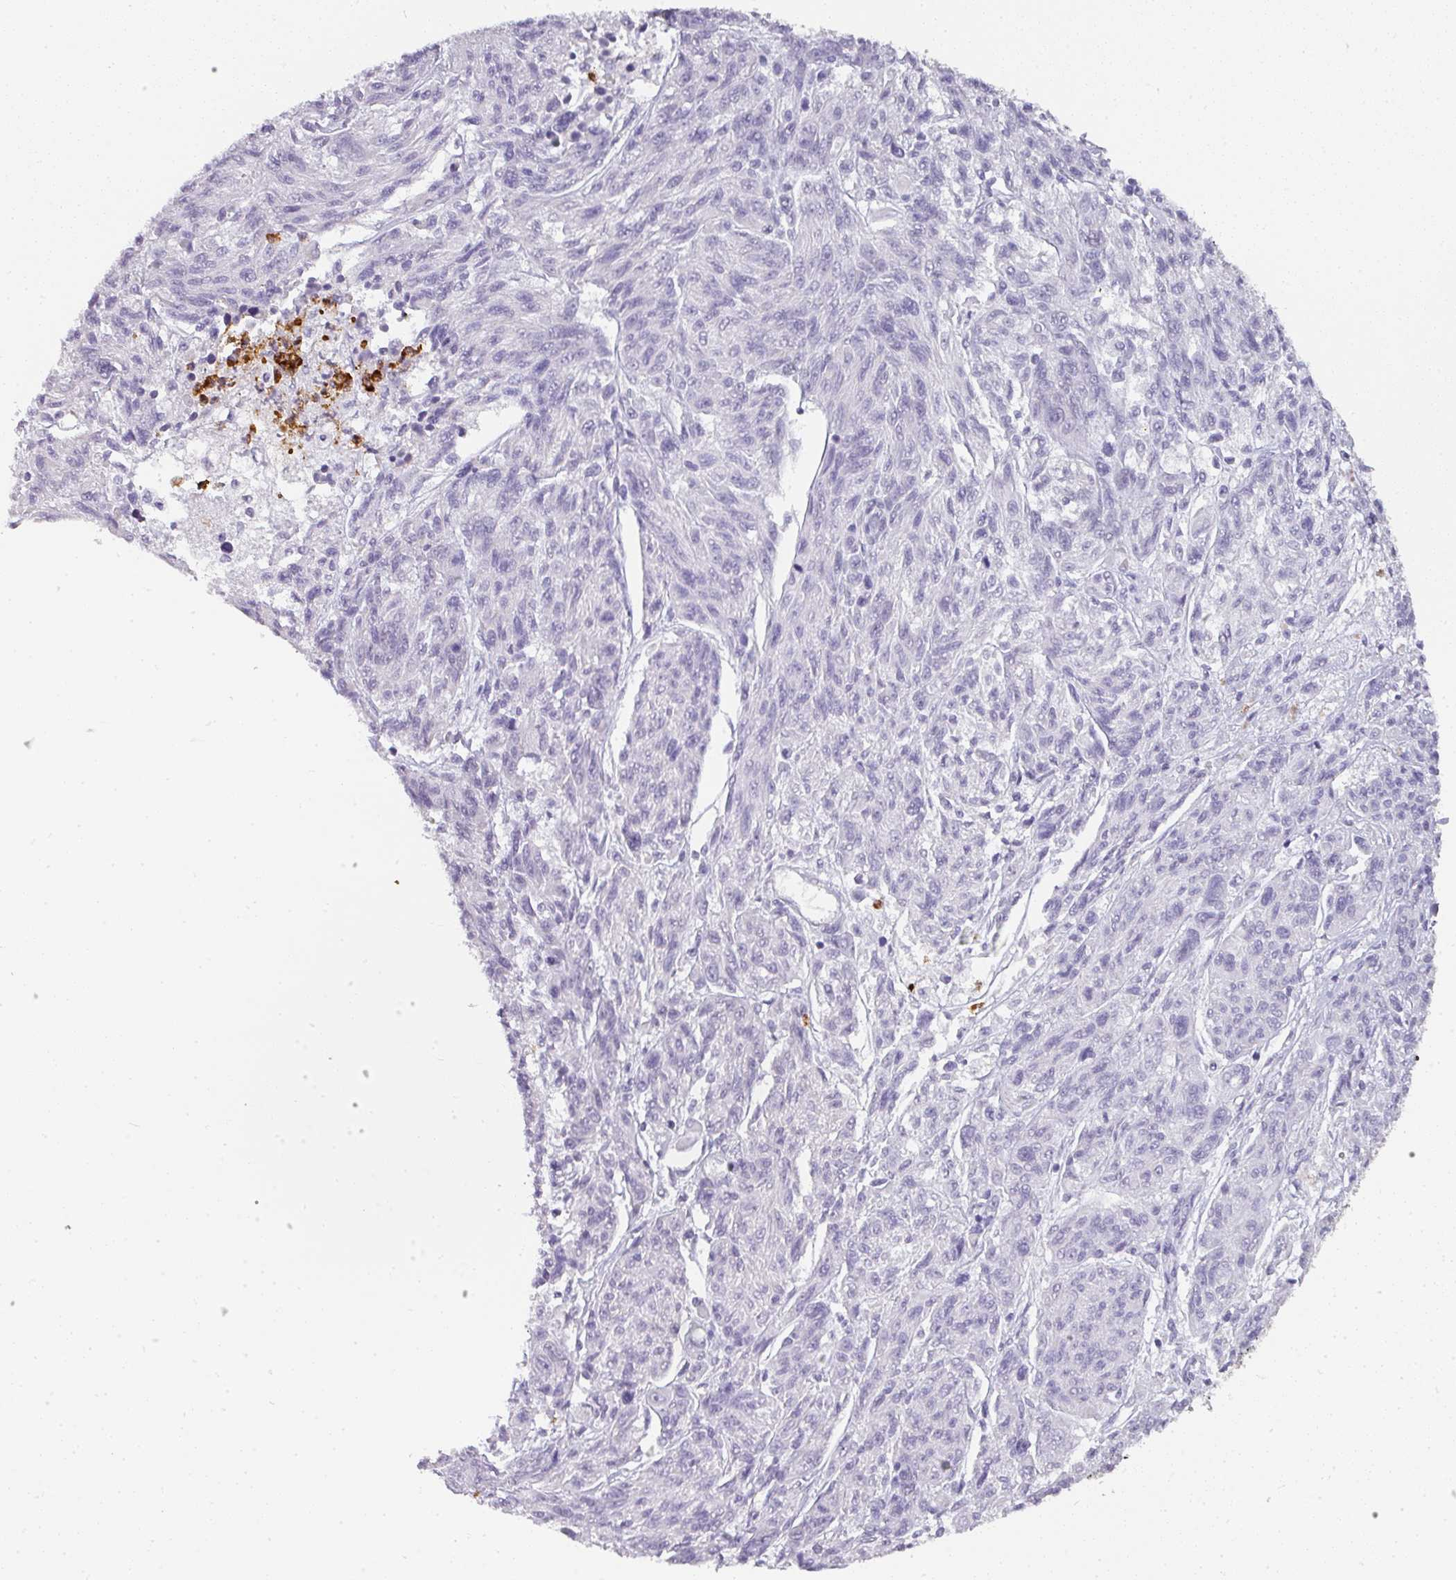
{"staining": {"intensity": "negative", "quantity": "none", "location": "none"}, "tissue": "melanoma", "cell_type": "Tumor cells", "image_type": "cancer", "snomed": [{"axis": "morphology", "description": "Malignant melanoma, NOS"}, {"axis": "topography", "description": "Skin"}], "caption": "This is an IHC photomicrograph of human malignant melanoma. There is no staining in tumor cells.", "gene": "CAMP", "patient": {"sex": "male", "age": 53}}